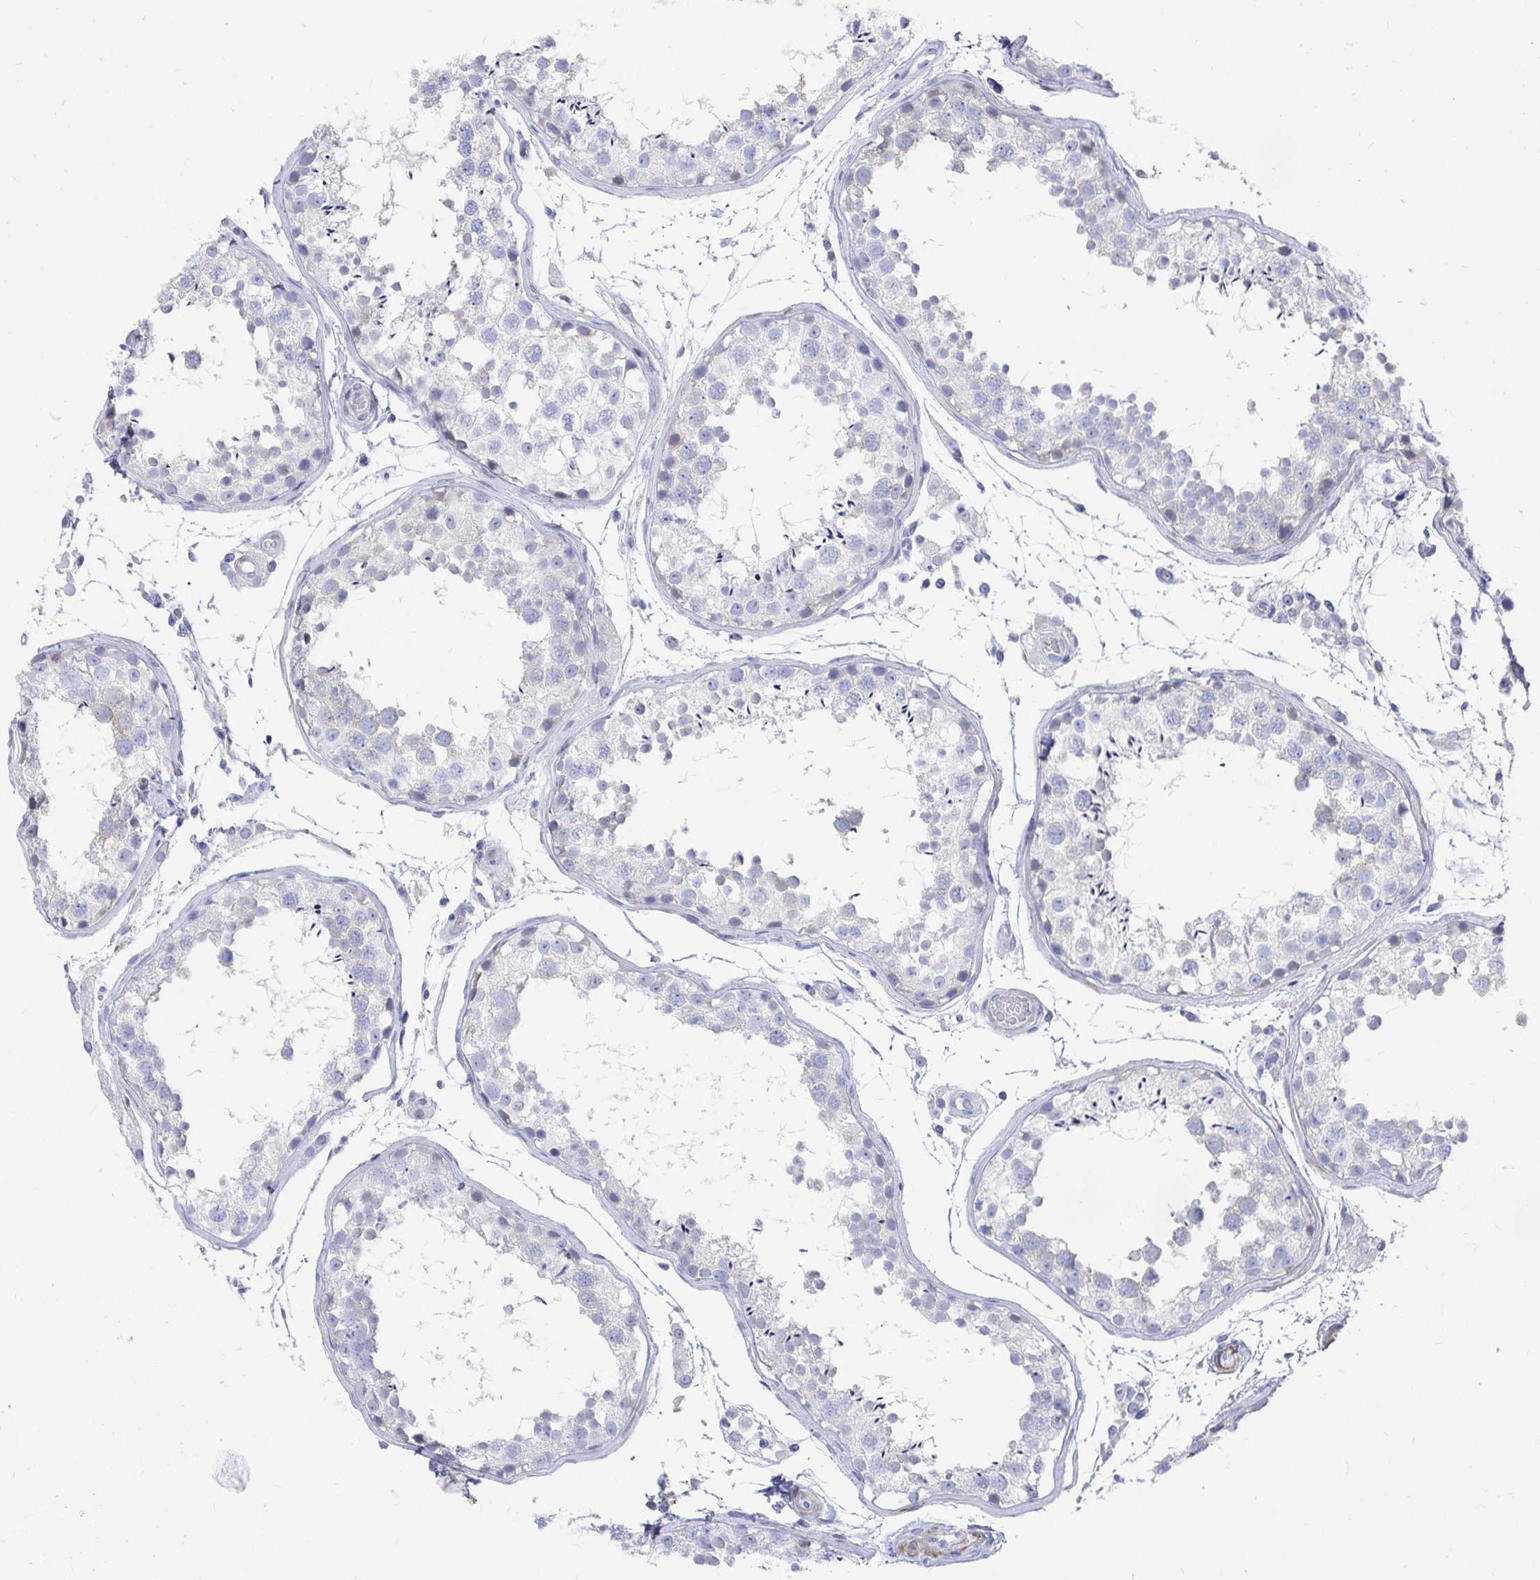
{"staining": {"intensity": "negative", "quantity": "none", "location": "none"}, "tissue": "testis", "cell_type": "Cells in seminiferous ducts", "image_type": "normal", "snomed": [{"axis": "morphology", "description": "Normal tissue, NOS"}, {"axis": "topography", "description": "Testis"}], "caption": "High magnification brightfield microscopy of benign testis stained with DAB (brown) and counterstained with hematoxylin (blue): cells in seminiferous ducts show no significant positivity. (DAB immunohistochemistry, high magnification).", "gene": "ZFP82", "patient": {"sex": "male", "age": 29}}